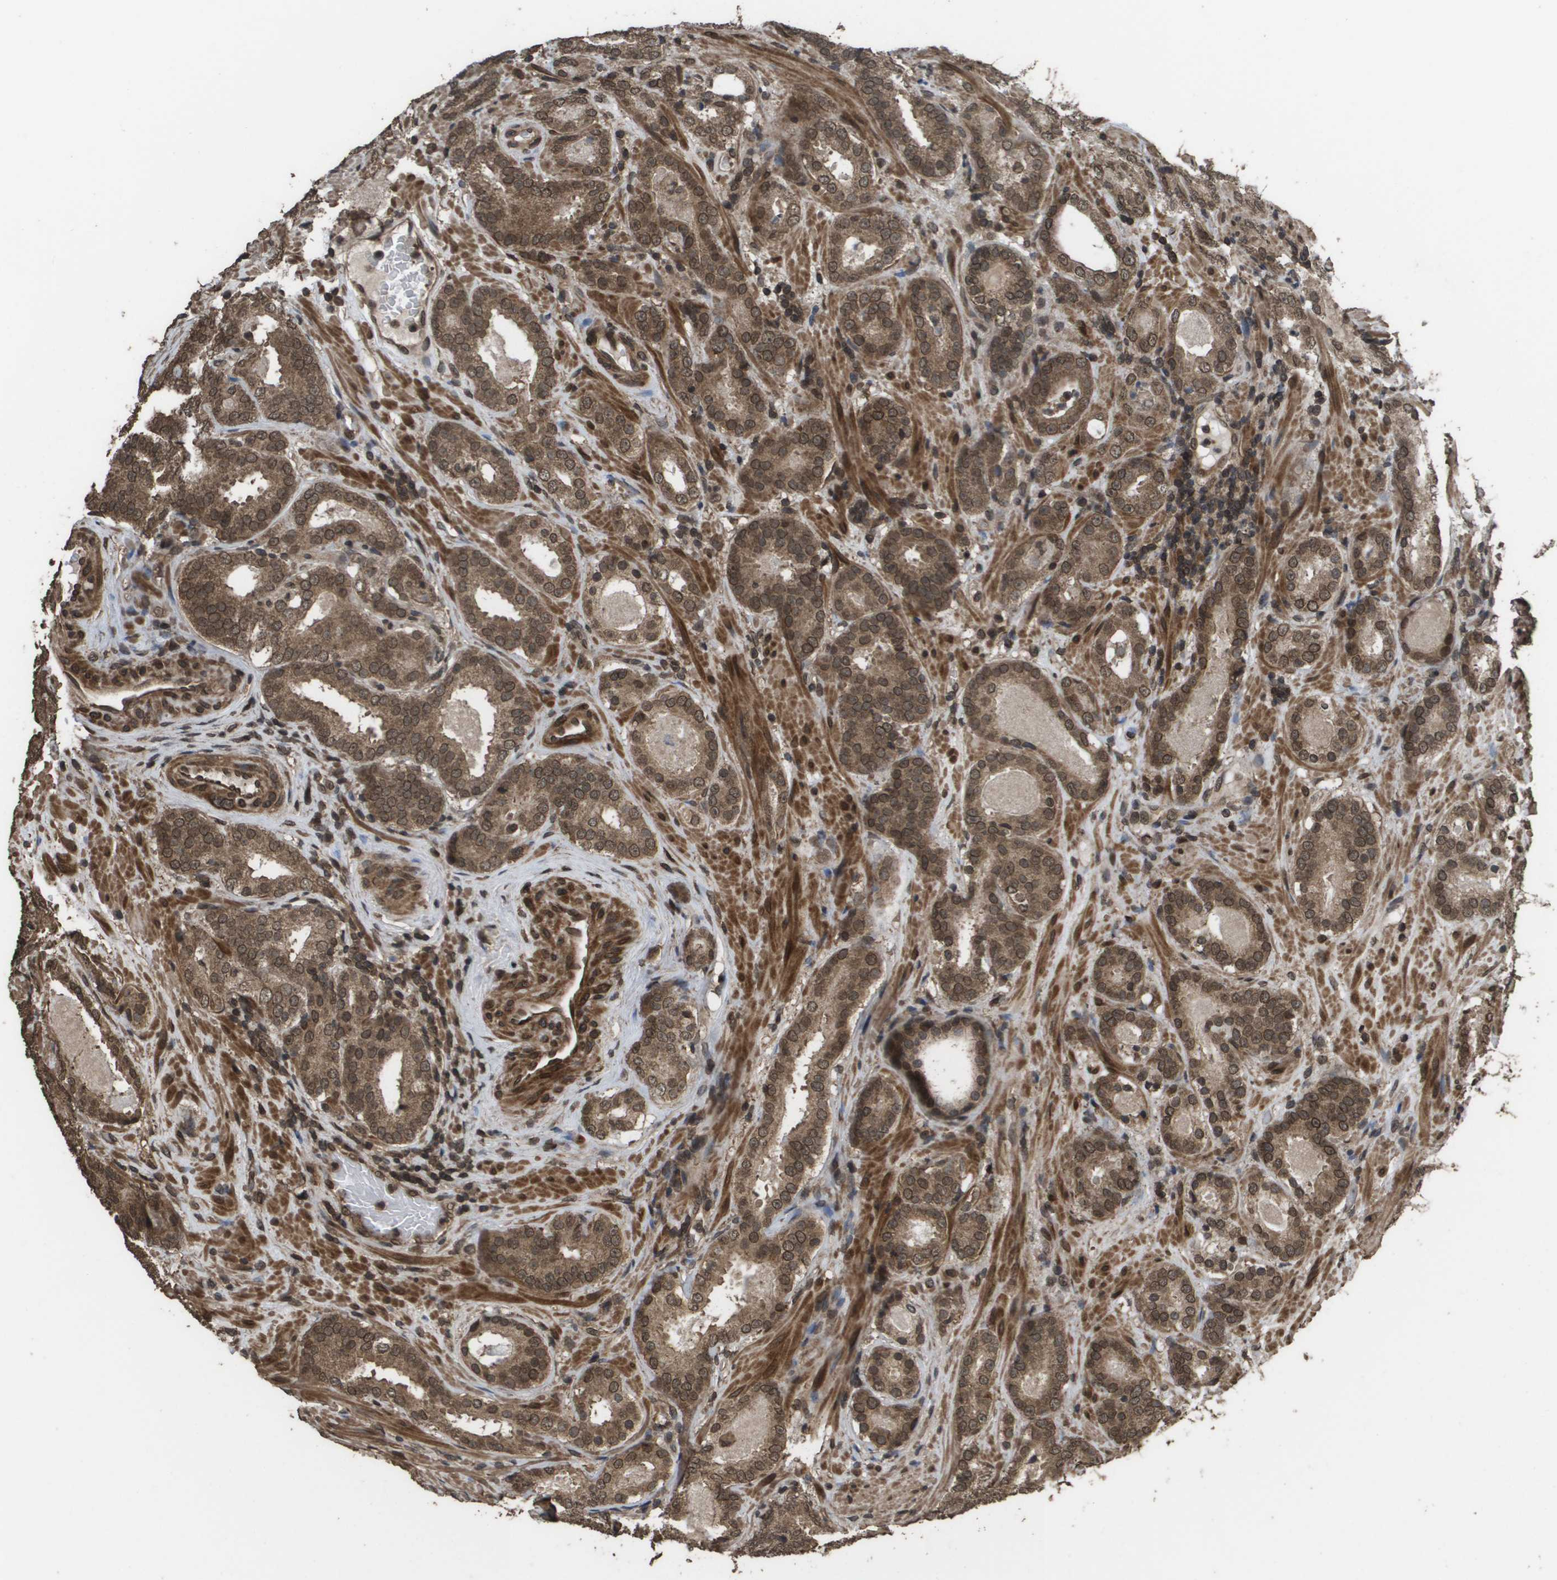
{"staining": {"intensity": "moderate", "quantity": ">75%", "location": "cytoplasmic/membranous,nuclear"}, "tissue": "prostate cancer", "cell_type": "Tumor cells", "image_type": "cancer", "snomed": [{"axis": "morphology", "description": "Adenocarcinoma, Low grade"}, {"axis": "topography", "description": "Prostate"}], "caption": "Protein positivity by IHC reveals moderate cytoplasmic/membranous and nuclear expression in about >75% of tumor cells in prostate low-grade adenocarcinoma.", "gene": "AXIN2", "patient": {"sex": "male", "age": 69}}